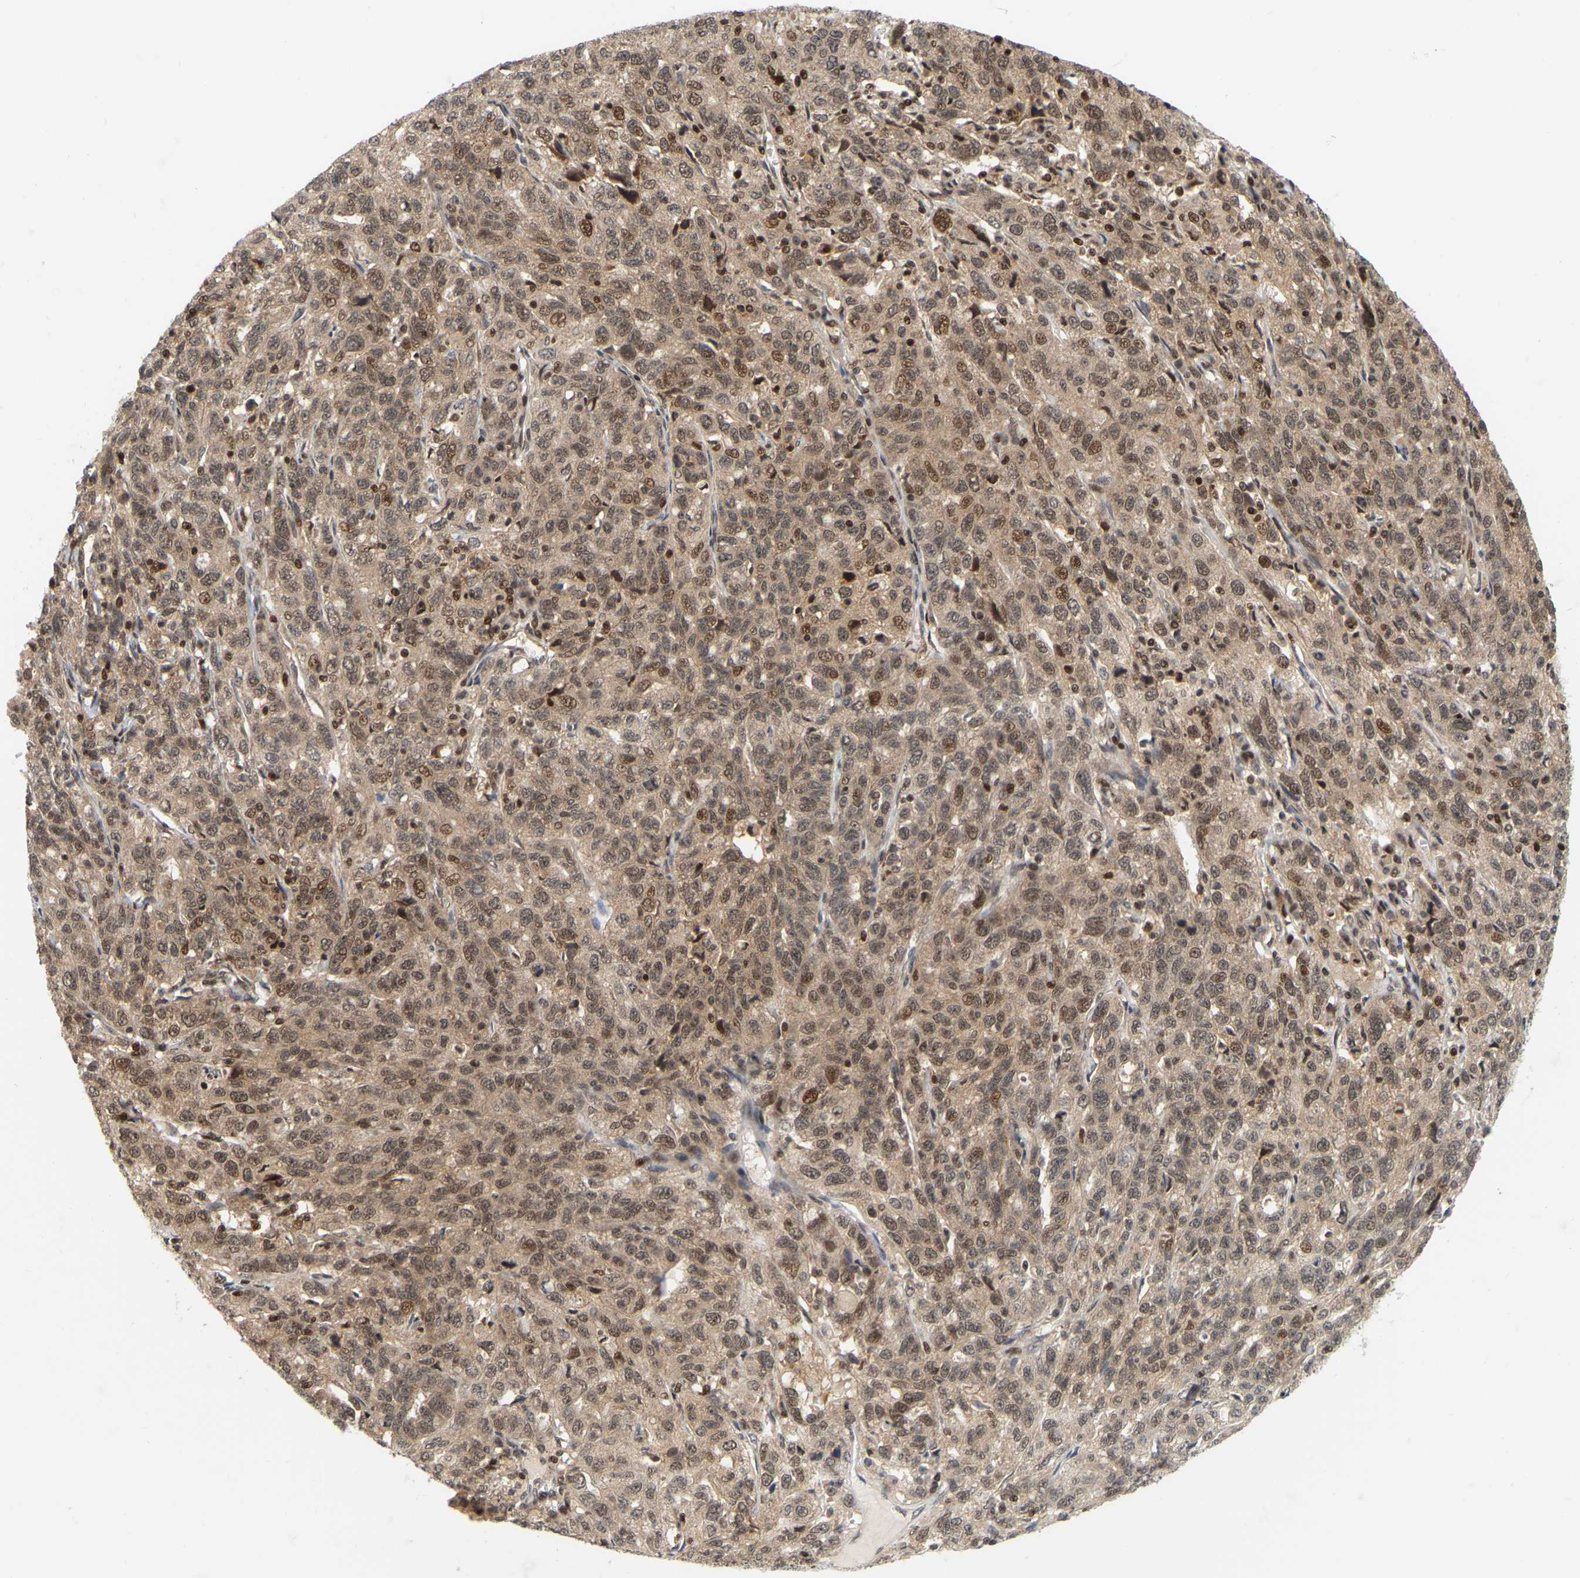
{"staining": {"intensity": "moderate", "quantity": ">75%", "location": "cytoplasmic/membranous,nuclear"}, "tissue": "ovarian cancer", "cell_type": "Tumor cells", "image_type": "cancer", "snomed": [{"axis": "morphology", "description": "Cystadenocarcinoma, serous, NOS"}, {"axis": "topography", "description": "Ovary"}], "caption": "Brown immunohistochemical staining in human ovarian cancer exhibits moderate cytoplasmic/membranous and nuclear staining in about >75% of tumor cells.", "gene": "NFE2L2", "patient": {"sex": "female", "age": 71}}